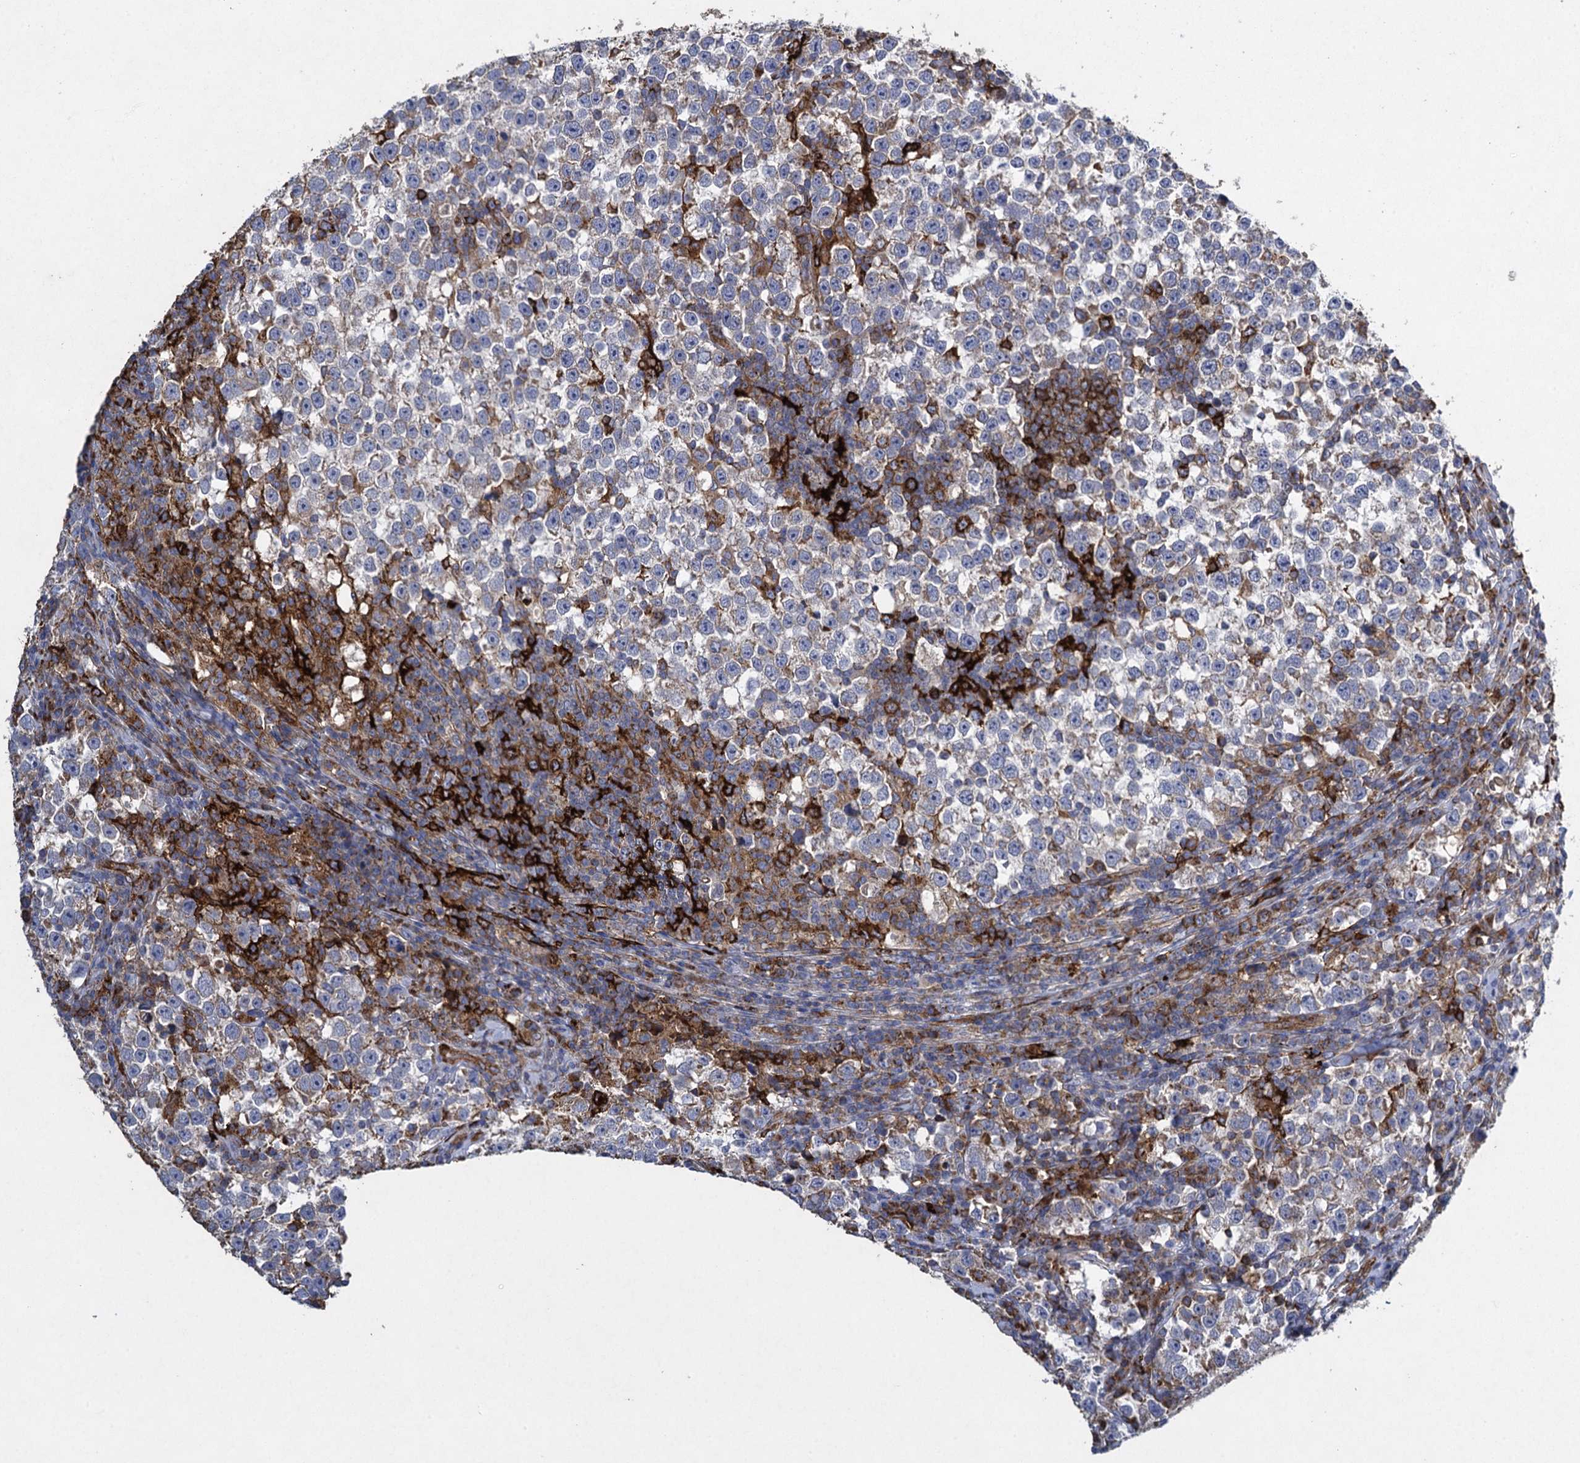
{"staining": {"intensity": "weak", "quantity": "<25%", "location": "cytoplasmic/membranous"}, "tissue": "testis cancer", "cell_type": "Tumor cells", "image_type": "cancer", "snomed": [{"axis": "morphology", "description": "Normal tissue, NOS"}, {"axis": "morphology", "description": "Seminoma, NOS"}, {"axis": "topography", "description": "Testis"}], "caption": "DAB immunohistochemical staining of testis cancer reveals no significant positivity in tumor cells.", "gene": "TXNDC11", "patient": {"sex": "male", "age": 43}}